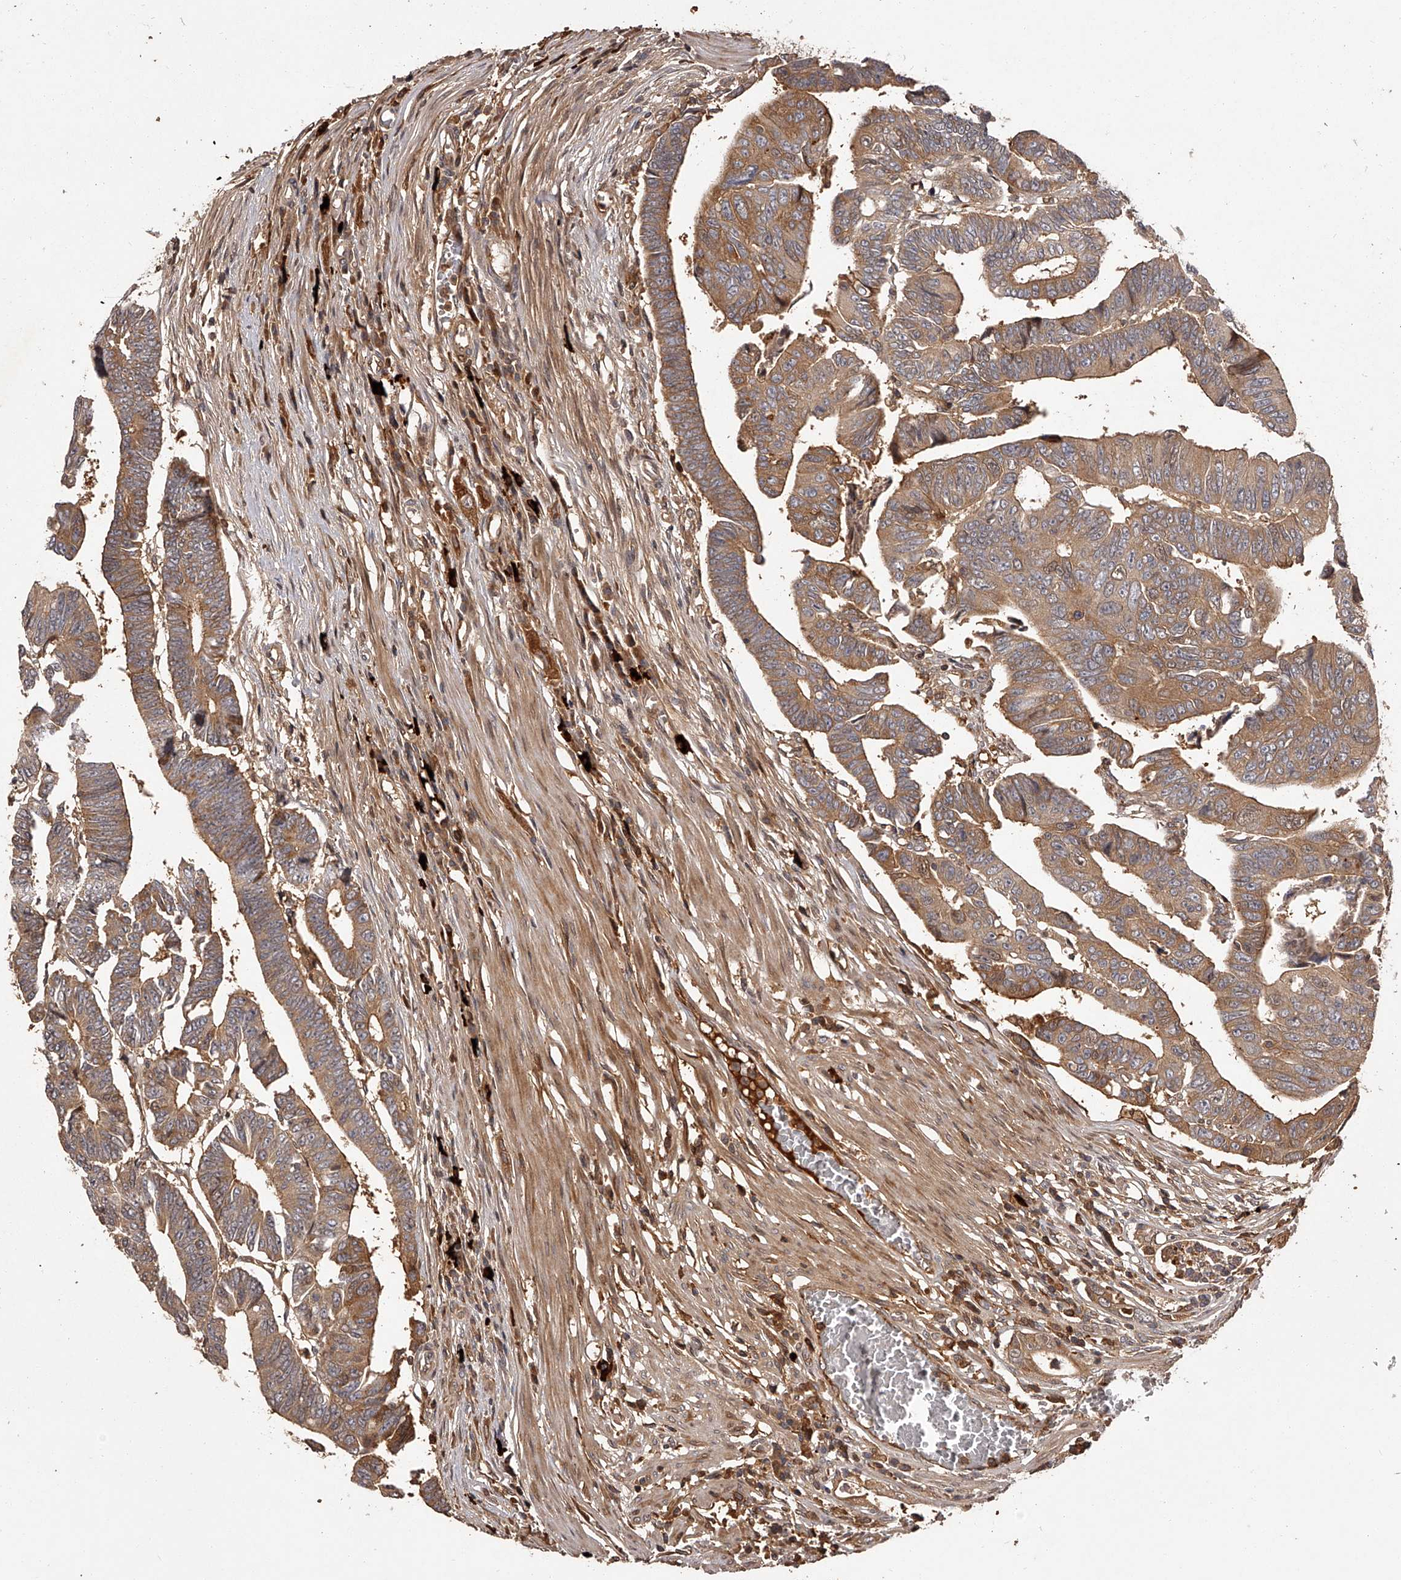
{"staining": {"intensity": "moderate", "quantity": ">75%", "location": "cytoplasmic/membranous"}, "tissue": "colorectal cancer", "cell_type": "Tumor cells", "image_type": "cancer", "snomed": [{"axis": "morphology", "description": "Adenocarcinoma, NOS"}, {"axis": "topography", "description": "Rectum"}], "caption": "This micrograph reveals IHC staining of colorectal adenocarcinoma, with medium moderate cytoplasmic/membranous expression in approximately >75% of tumor cells.", "gene": "CRYZL1", "patient": {"sex": "female", "age": 65}}